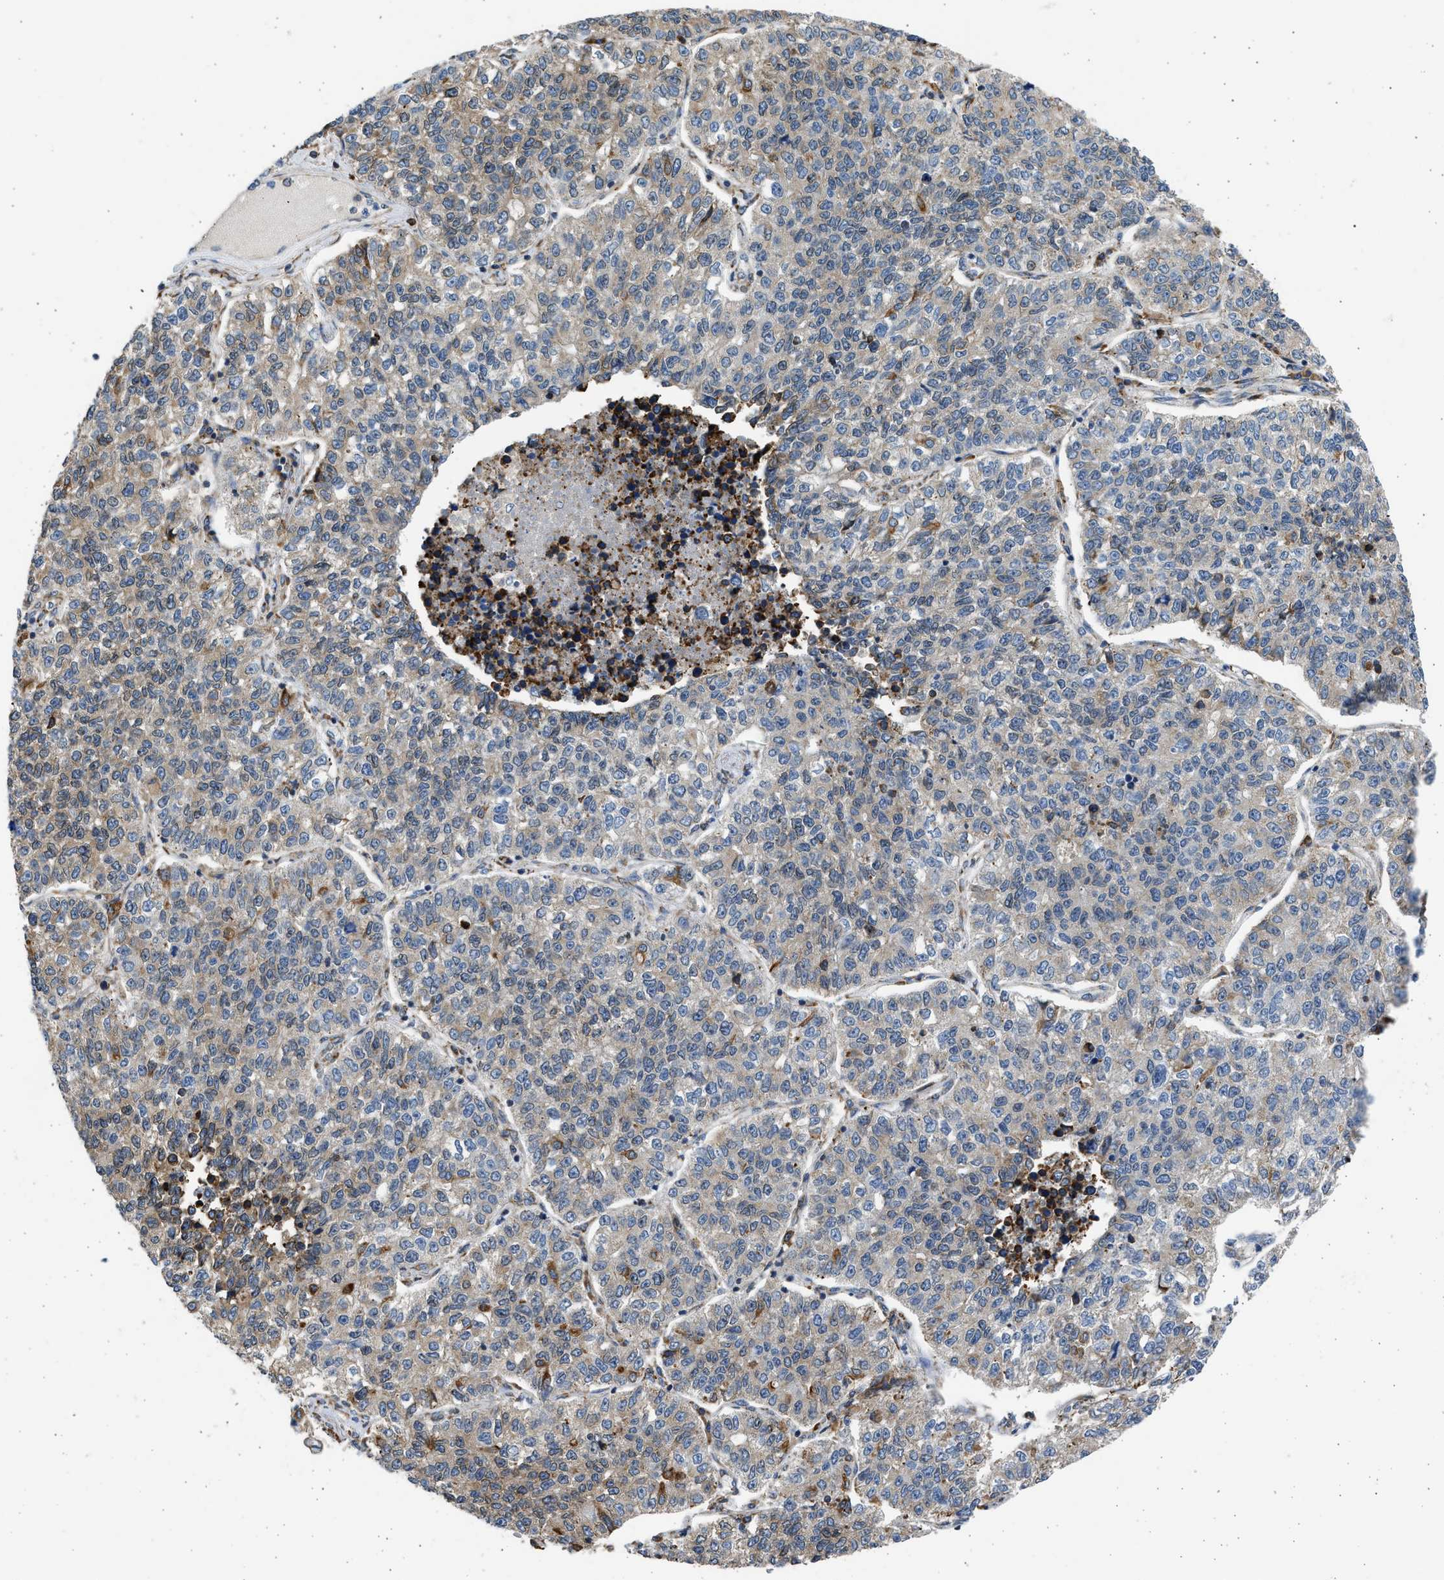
{"staining": {"intensity": "weak", "quantity": "<25%", "location": "cytoplasmic/membranous"}, "tissue": "lung cancer", "cell_type": "Tumor cells", "image_type": "cancer", "snomed": [{"axis": "morphology", "description": "Adenocarcinoma, NOS"}, {"axis": "topography", "description": "Lung"}], "caption": "Lung cancer (adenocarcinoma) stained for a protein using IHC displays no expression tumor cells.", "gene": "PLD2", "patient": {"sex": "male", "age": 49}}